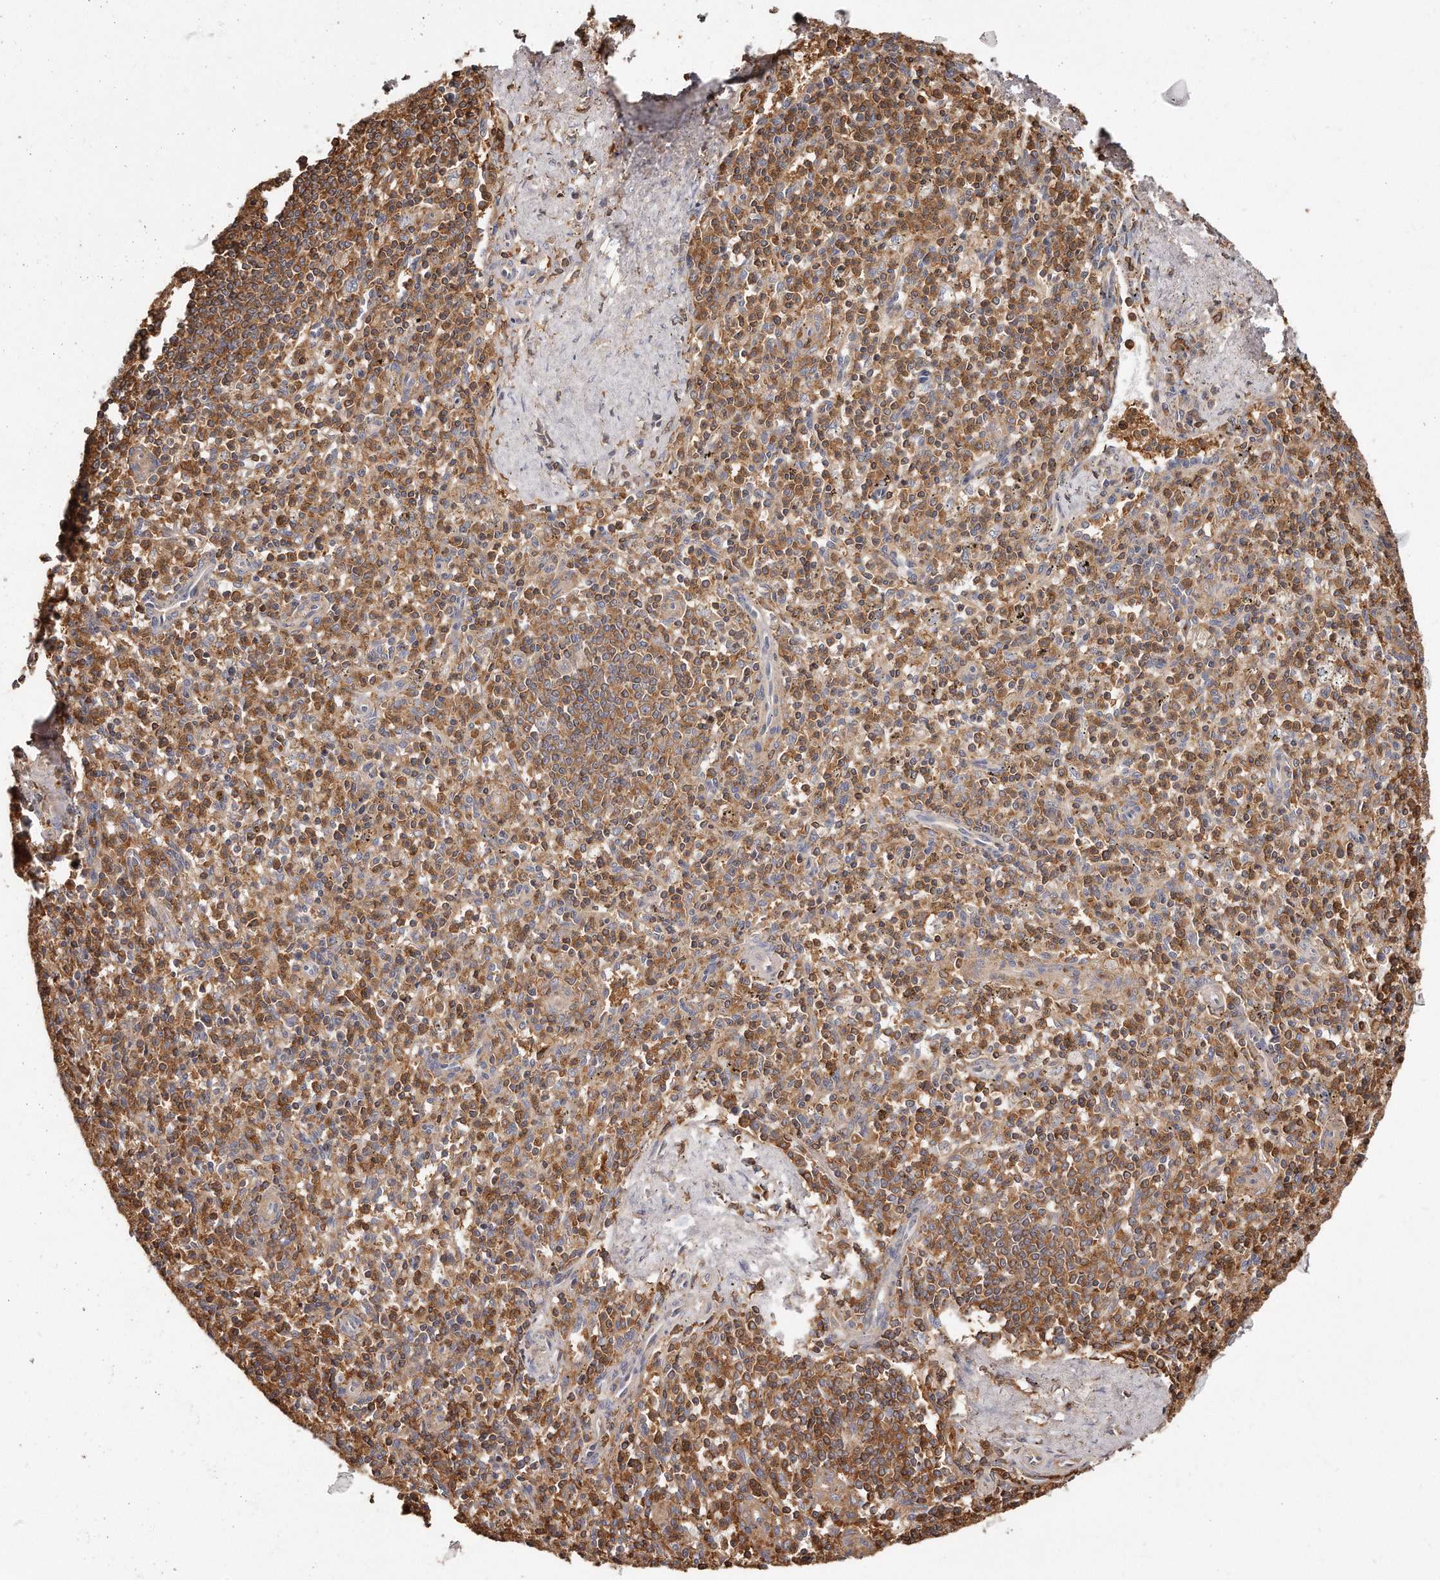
{"staining": {"intensity": "strong", "quantity": "25%-75%", "location": "cytoplasmic/membranous"}, "tissue": "spleen", "cell_type": "Cells in red pulp", "image_type": "normal", "snomed": [{"axis": "morphology", "description": "Normal tissue, NOS"}, {"axis": "topography", "description": "Spleen"}], "caption": "Protein staining of benign spleen displays strong cytoplasmic/membranous positivity in about 25%-75% of cells in red pulp. (DAB IHC, brown staining for protein, blue staining for nuclei).", "gene": "CAP1", "patient": {"sex": "male", "age": 72}}